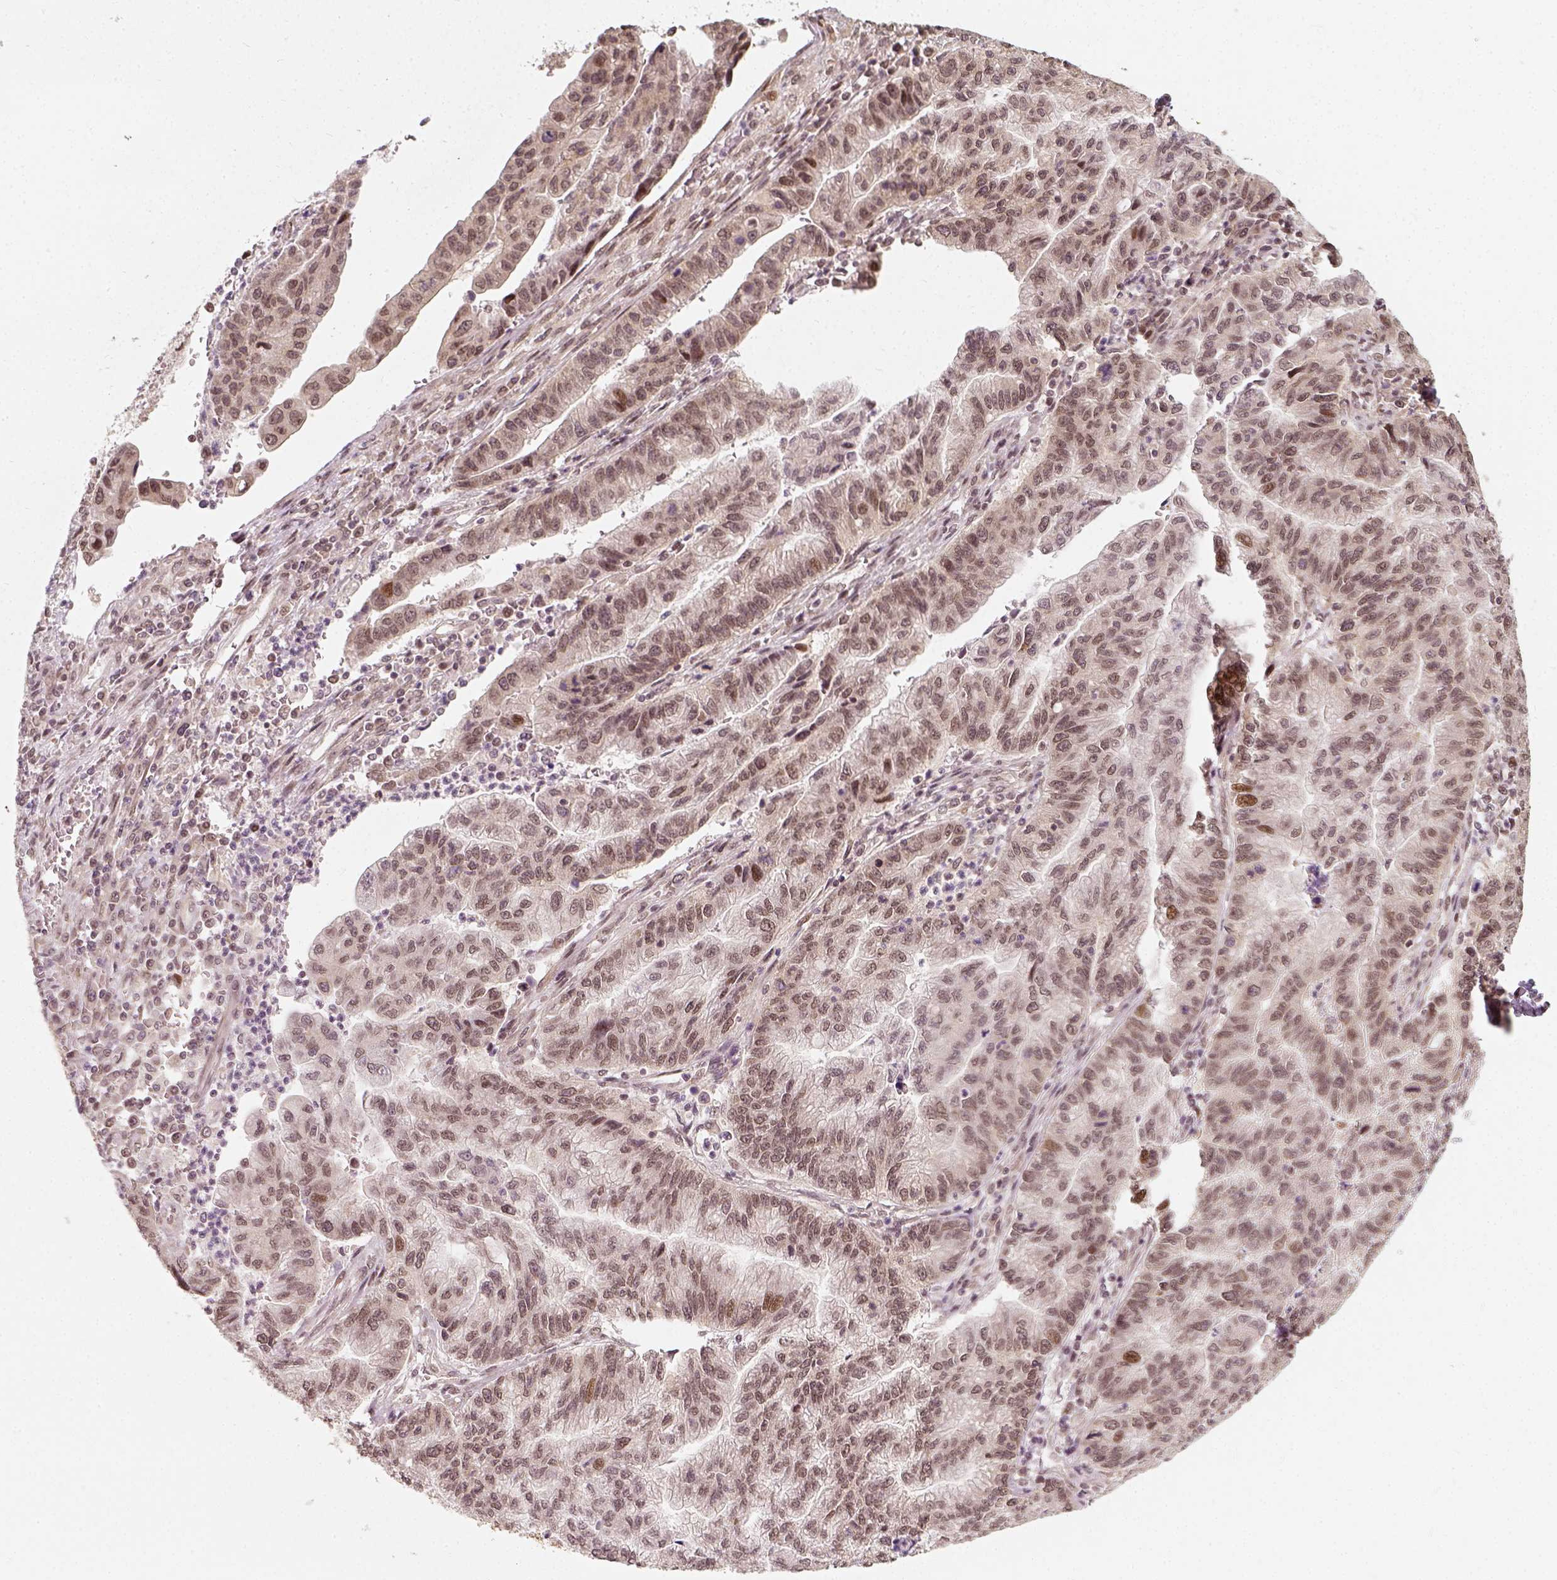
{"staining": {"intensity": "moderate", "quantity": "<25%", "location": "nuclear"}, "tissue": "stomach cancer", "cell_type": "Tumor cells", "image_type": "cancer", "snomed": [{"axis": "morphology", "description": "Adenocarcinoma, NOS"}, {"axis": "topography", "description": "Stomach"}], "caption": "IHC (DAB (3,3'-diaminobenzidine)) staining of stomach cancer demonstrates moderate nuclear protein positivity in approximately <25% of tumor cells.", "gene": "ZMAT3", "patient": {"sex": "male", "age": 83}}